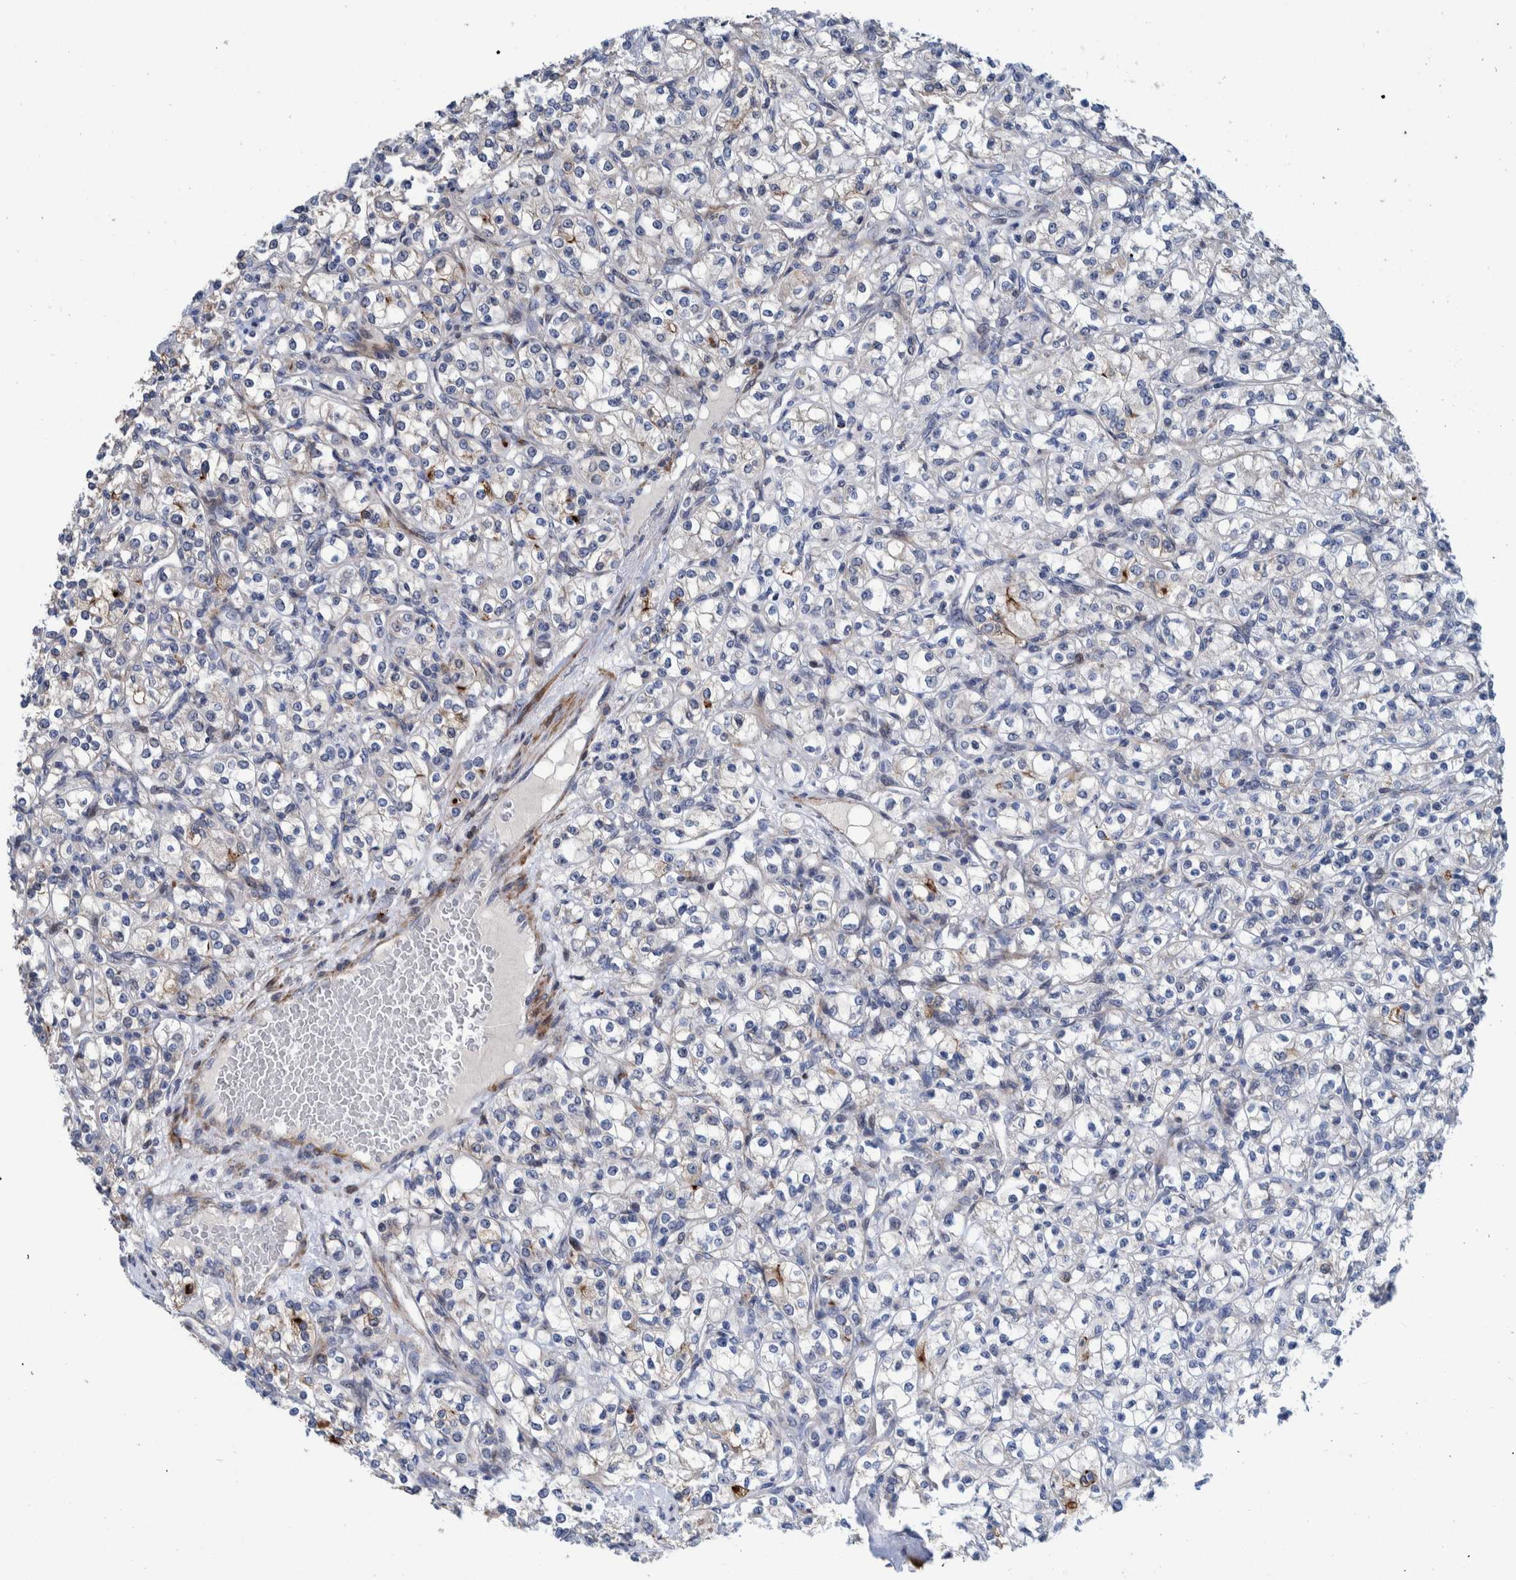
{"staining": {"intensity": "negative", "quantity": "none", "location": "none"}, "tissue": "renal cancer", "cell_type": "Tumor cells", "image_type": "cancer", "snomed": [{"axis": "morphology", "description": "Adenocarcinoma, NOS"}, {"axis": "topography", "description": "Kidney"}], "caption": "Tumor cells are negative for protein expression in human renal cancer (adenocarcinoma).", "gene": "MKS1", "patient": {"sex": "male", "age": 77}}